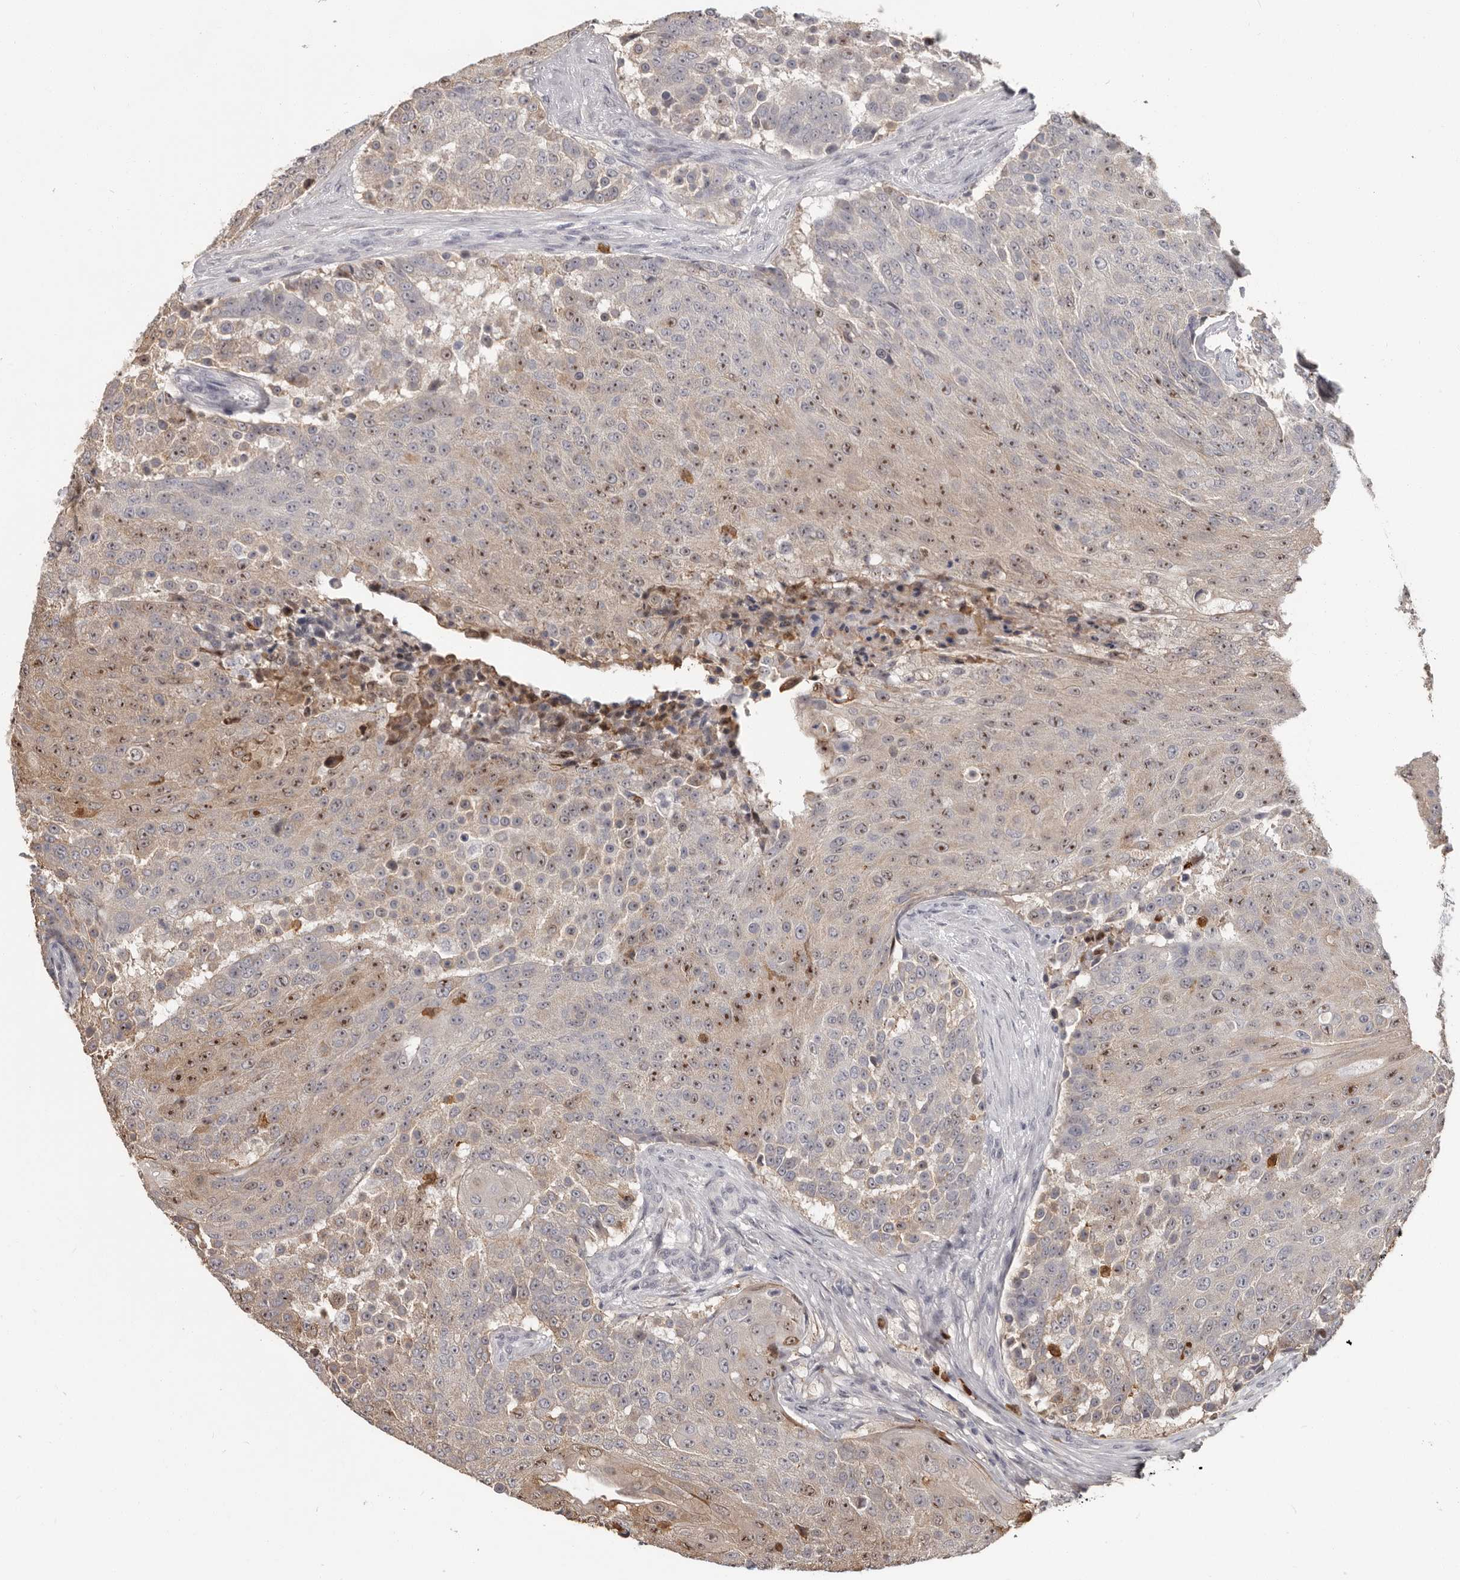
{"staining": {"intensity": "moderate", "quantity": "25%-75%", "location": "cytoplasmic/membranous,nuclear"}, "tissue": "urothelial cancer", "cell_type": "Tumor cells", "image_type": "cancer", "snomed": [{"axis": "morphology", "description": "Urothelial carcinoma, High grade"}, {"axis": "topography", "description": "Urinary bladder"}], "caption": "High-grade urothelial carcinoma was stained to show a protein in brown. There is medium levels of moderate cytoplasmic/membranous and nuclear expression in approximately 25%-75% of tumor cells.", "gene": "GPR157", "patient": {"sex": "female", "age": 63}}